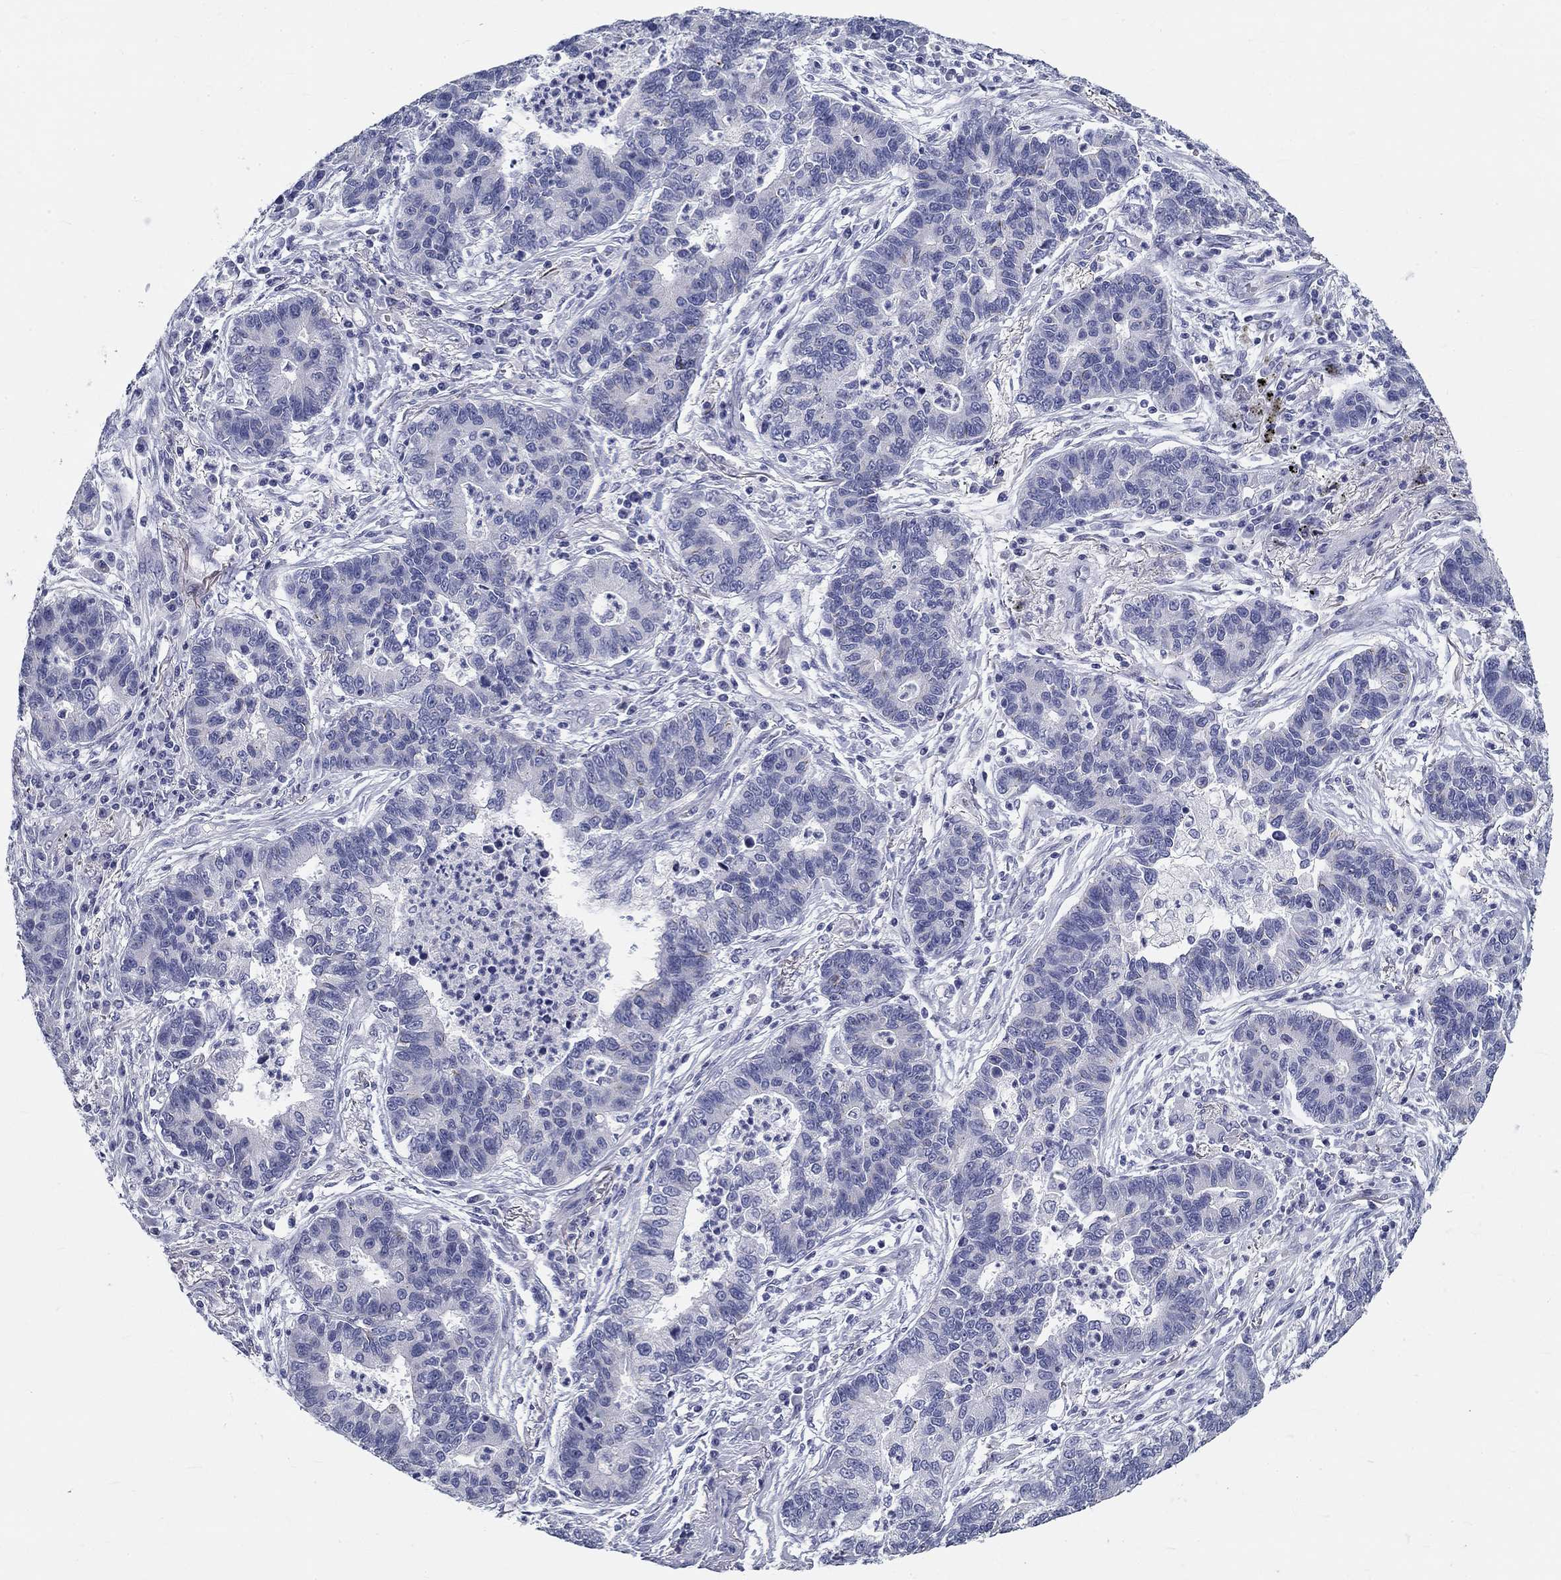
{"staining": {"intensity": "negative", "quantity": "none", "location": "none"}, "tissue": "lung cancer", "cell_type": "Tumor cells", "image_type": "cancer", "snomed": [{"axis": "morphology", "description": "Adenocarcinoma, NOS"}, {"axis": "topography", "description": "Lung"}], "caption": "DAB immunohistochemical staining of lung cancer shows no significant expression in tumor cells.", "gene": "GALNTL5", "patient": {"sex": "female", "age": 57}}